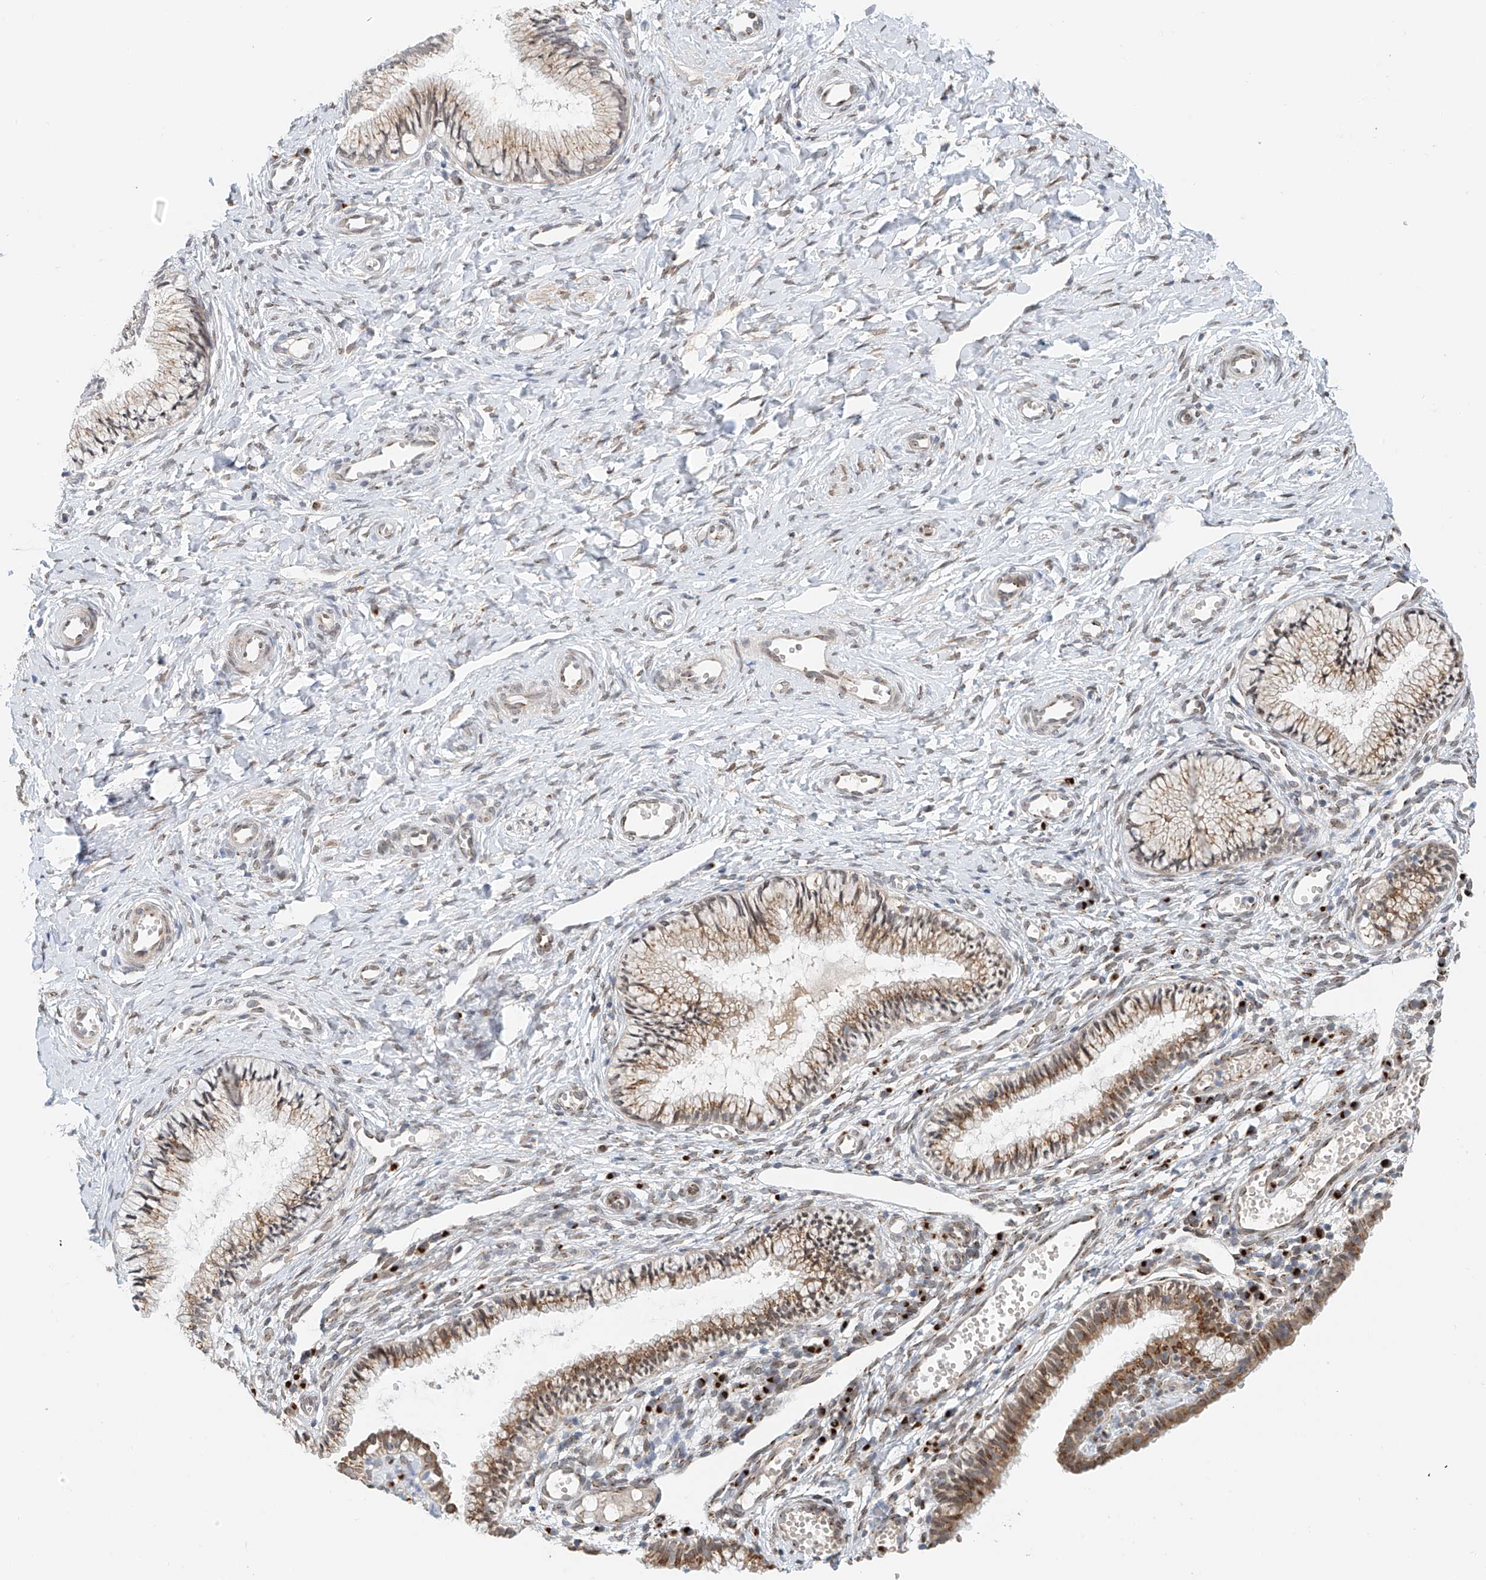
{"staining": {"intensity": "weak", "quantity": "25%-75%", "location": "cytoplasmic/membranous"}, "tissue": "cervix", "cell_type": "Glandular cells", "image_type": "normal", "snomed": [{"axis": "morphology", "description": "Normal tissue, NOS"}, {"axis": "topography", "description": "Cervix"}], "caption": "Weak cytoplasmic/membranous positivity for a protein is seen in approximately 25%-75% of glandular cells of unremarkable cervix using immunohistochemistry.", "gene": "STARD9", "patient": {"sex": "female", "age": 27}}